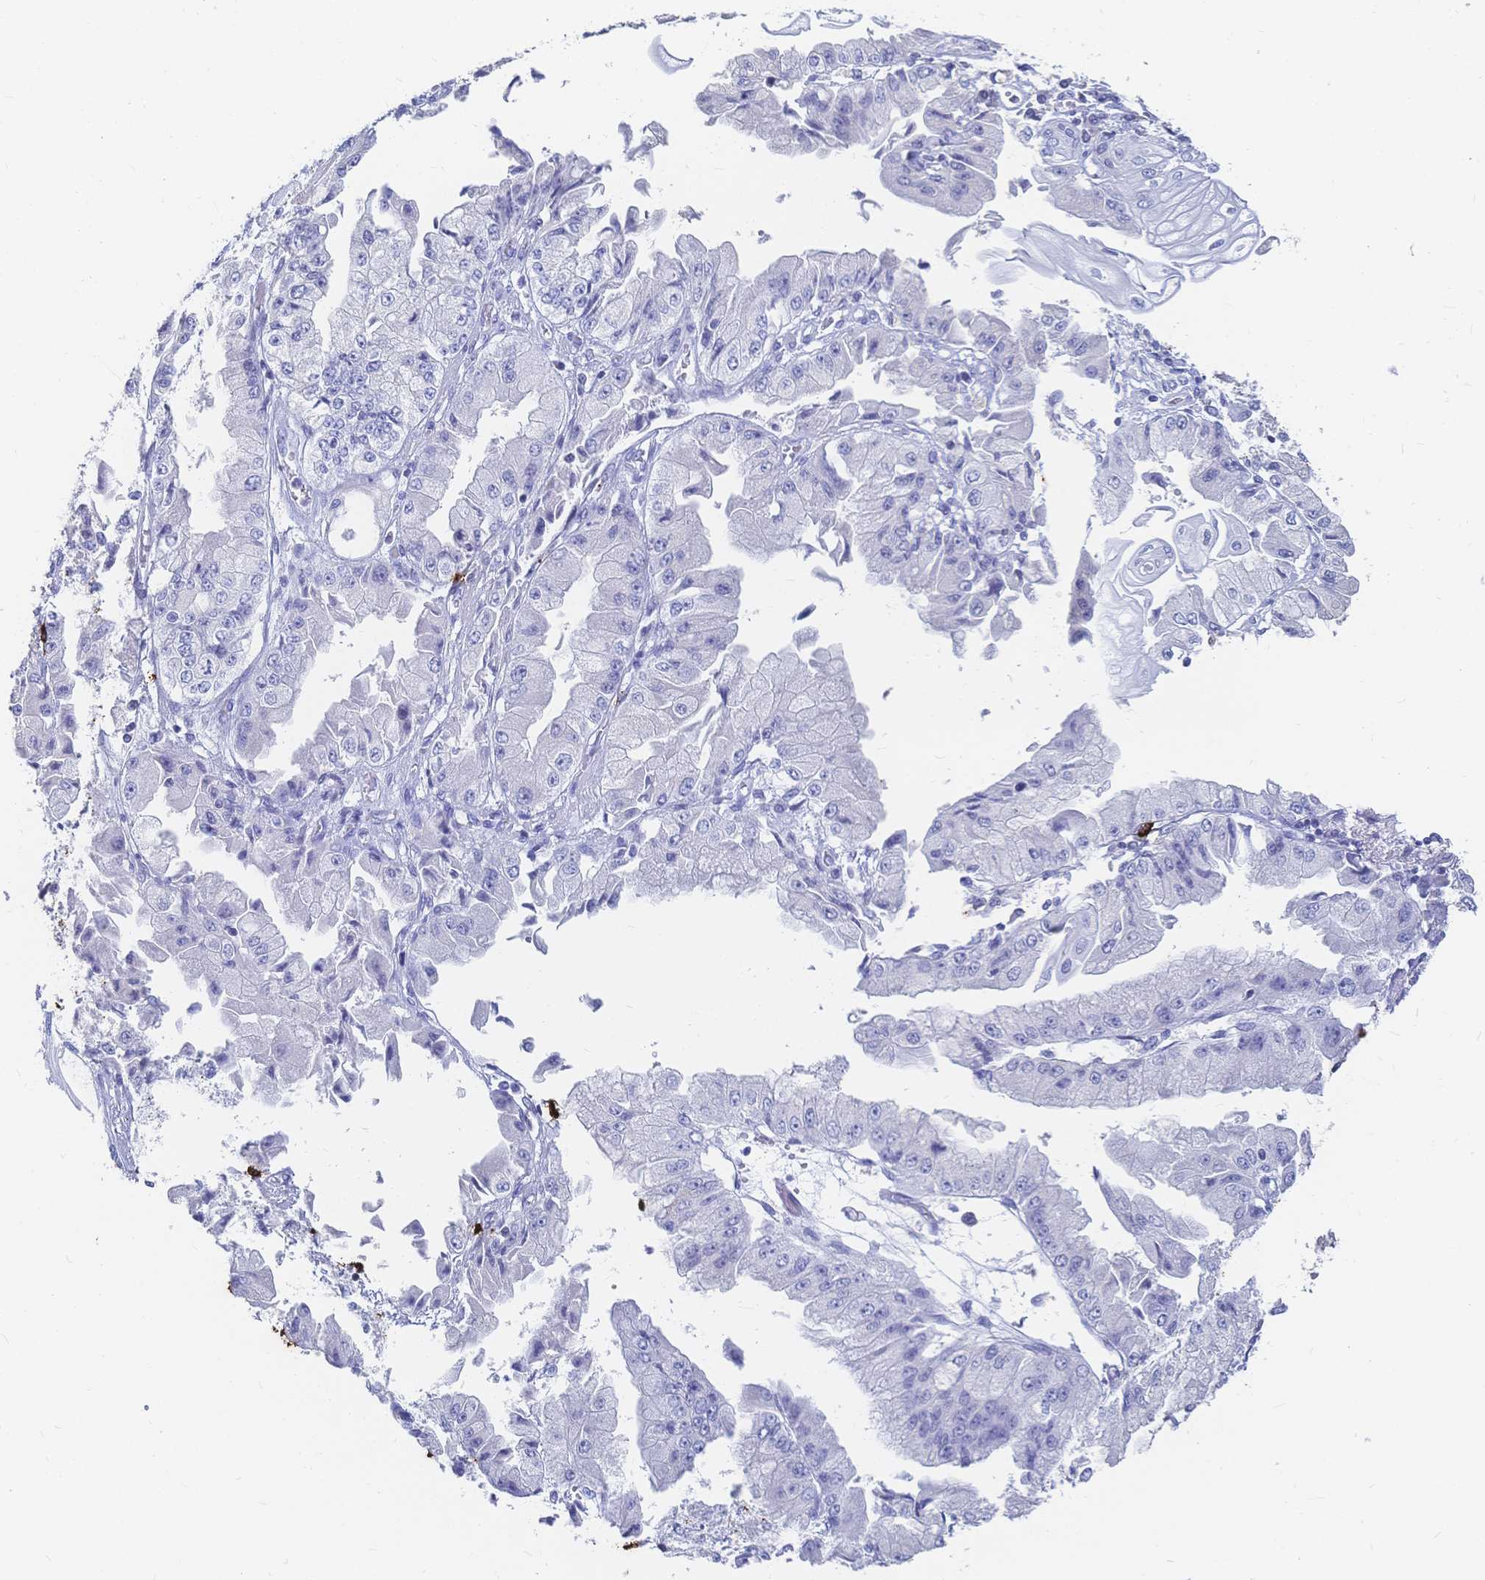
{"staining": {"intensity": "negative", "quantity": "none", "location": "none"}, "tissue": "stomach cancer", "cell_type": "Tumor cells", "image_type": "cancer", "snomed": [{"axis": "morphology", "description": "Adenocarcinoma, NOS"}, {"axis": "topography", "description": "Stomach, upper"}], "caption": "The immunohistochemistry (IHC) histopathology image has no significant expression in tumor cells of stomach adenocarcinoma tissue. (Brightfield microscopy of DAB IHC at high magnification).", "gene": "IL2RB", "patient": {"sex": "female", "age": 74}}